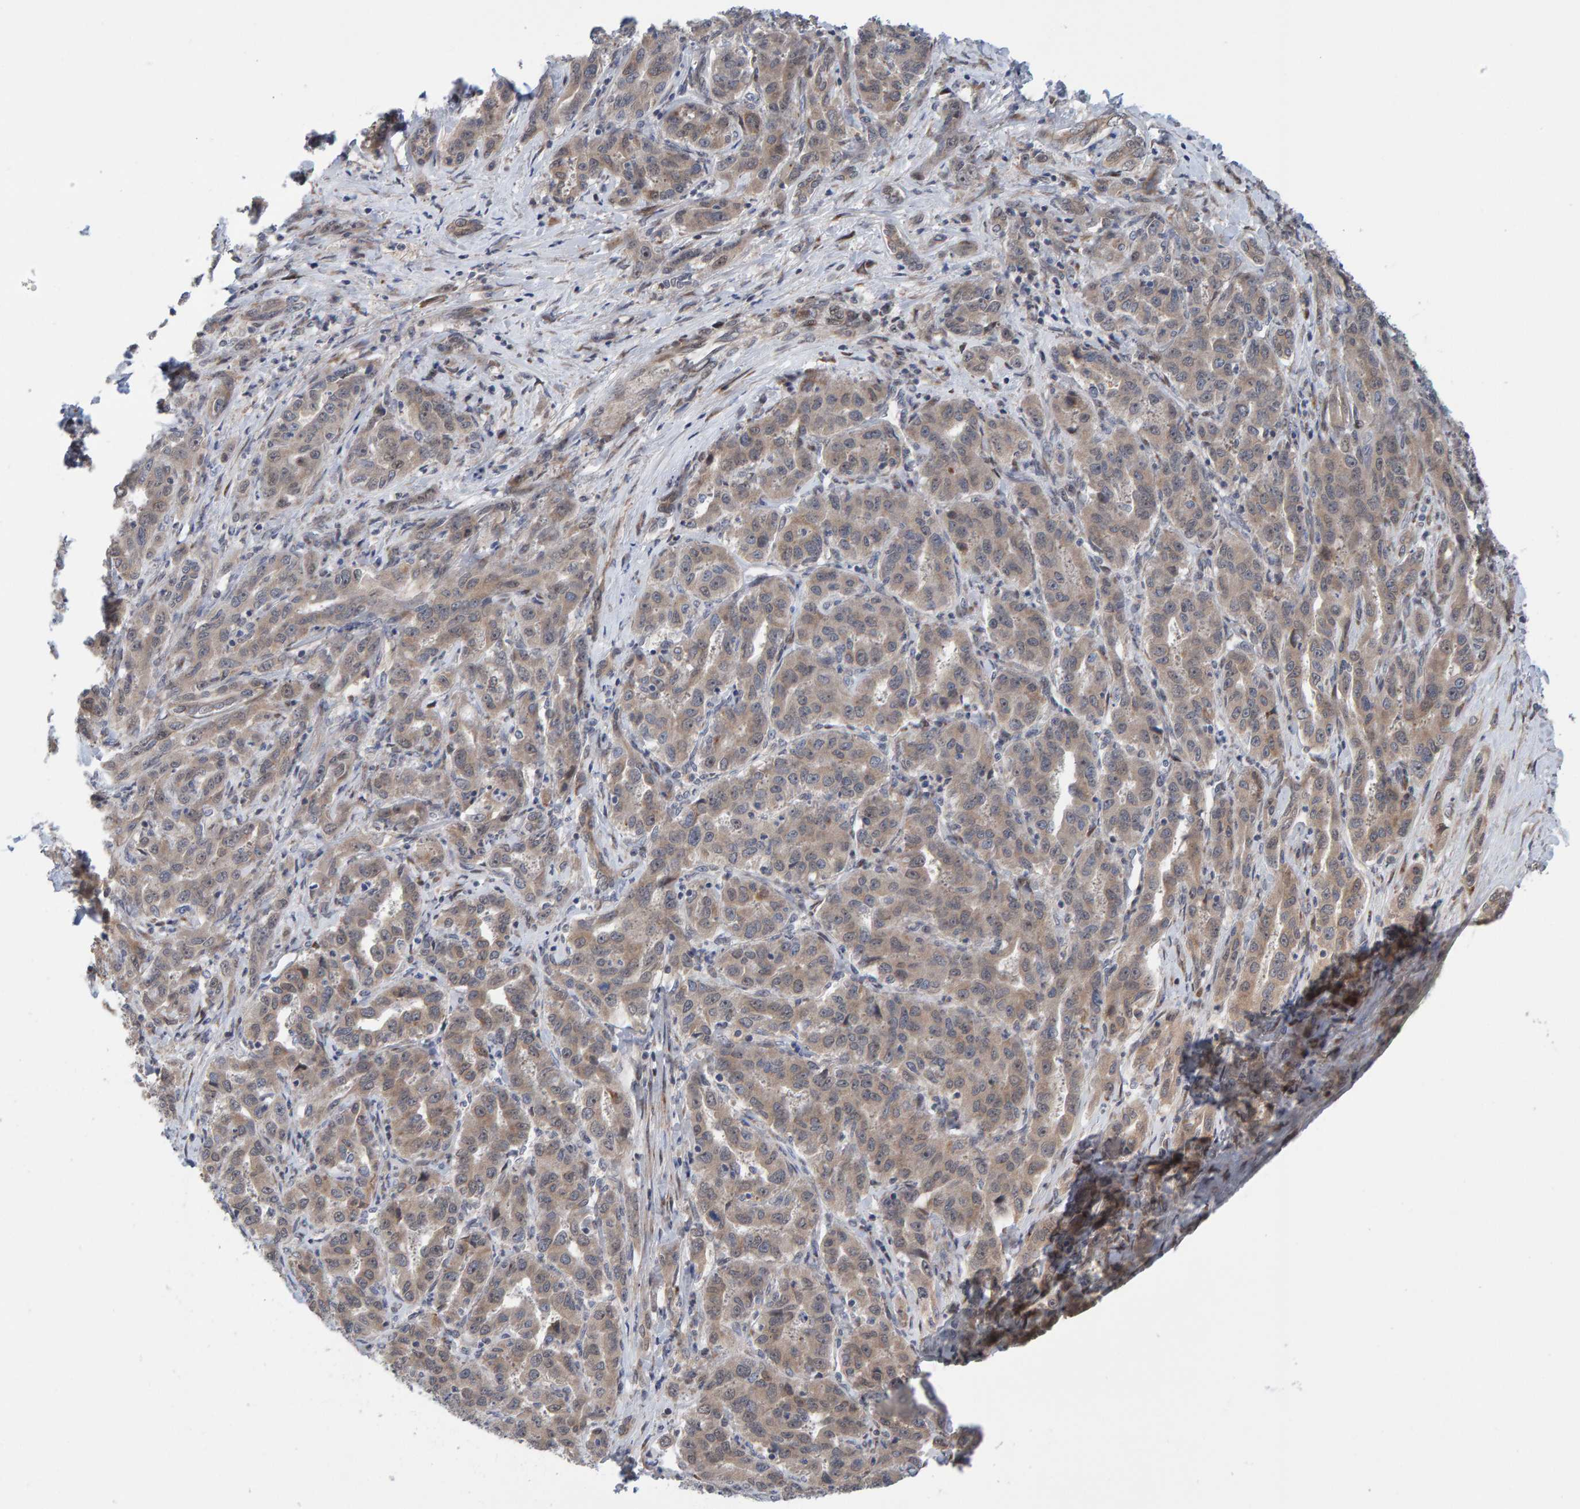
{"staining": {"intensity": "weak", "quantity": "25%-75%", "location": "cytoplasmic/membranous"}, "tissue": "liver cancer", "cell_type": "Tumor cells", "image_type": "cancer", "snomed": [{"axis": "morphology", "description": "Cholangiocarcinoma"}, {"axis": "topography", "description": "Liver"}], "caption": "Weak cytoplasmic/membranous staining is identified in approximately 25%-75% of tumor cells in liver cancer (cholangiocarcinoma). Using DAB (brown) and hematoxylin (blue) stains, captured at high magnification using brightfield microscopy.", "gene": "MFSD6L", "patient": {"sex": "male", "age": 59}}